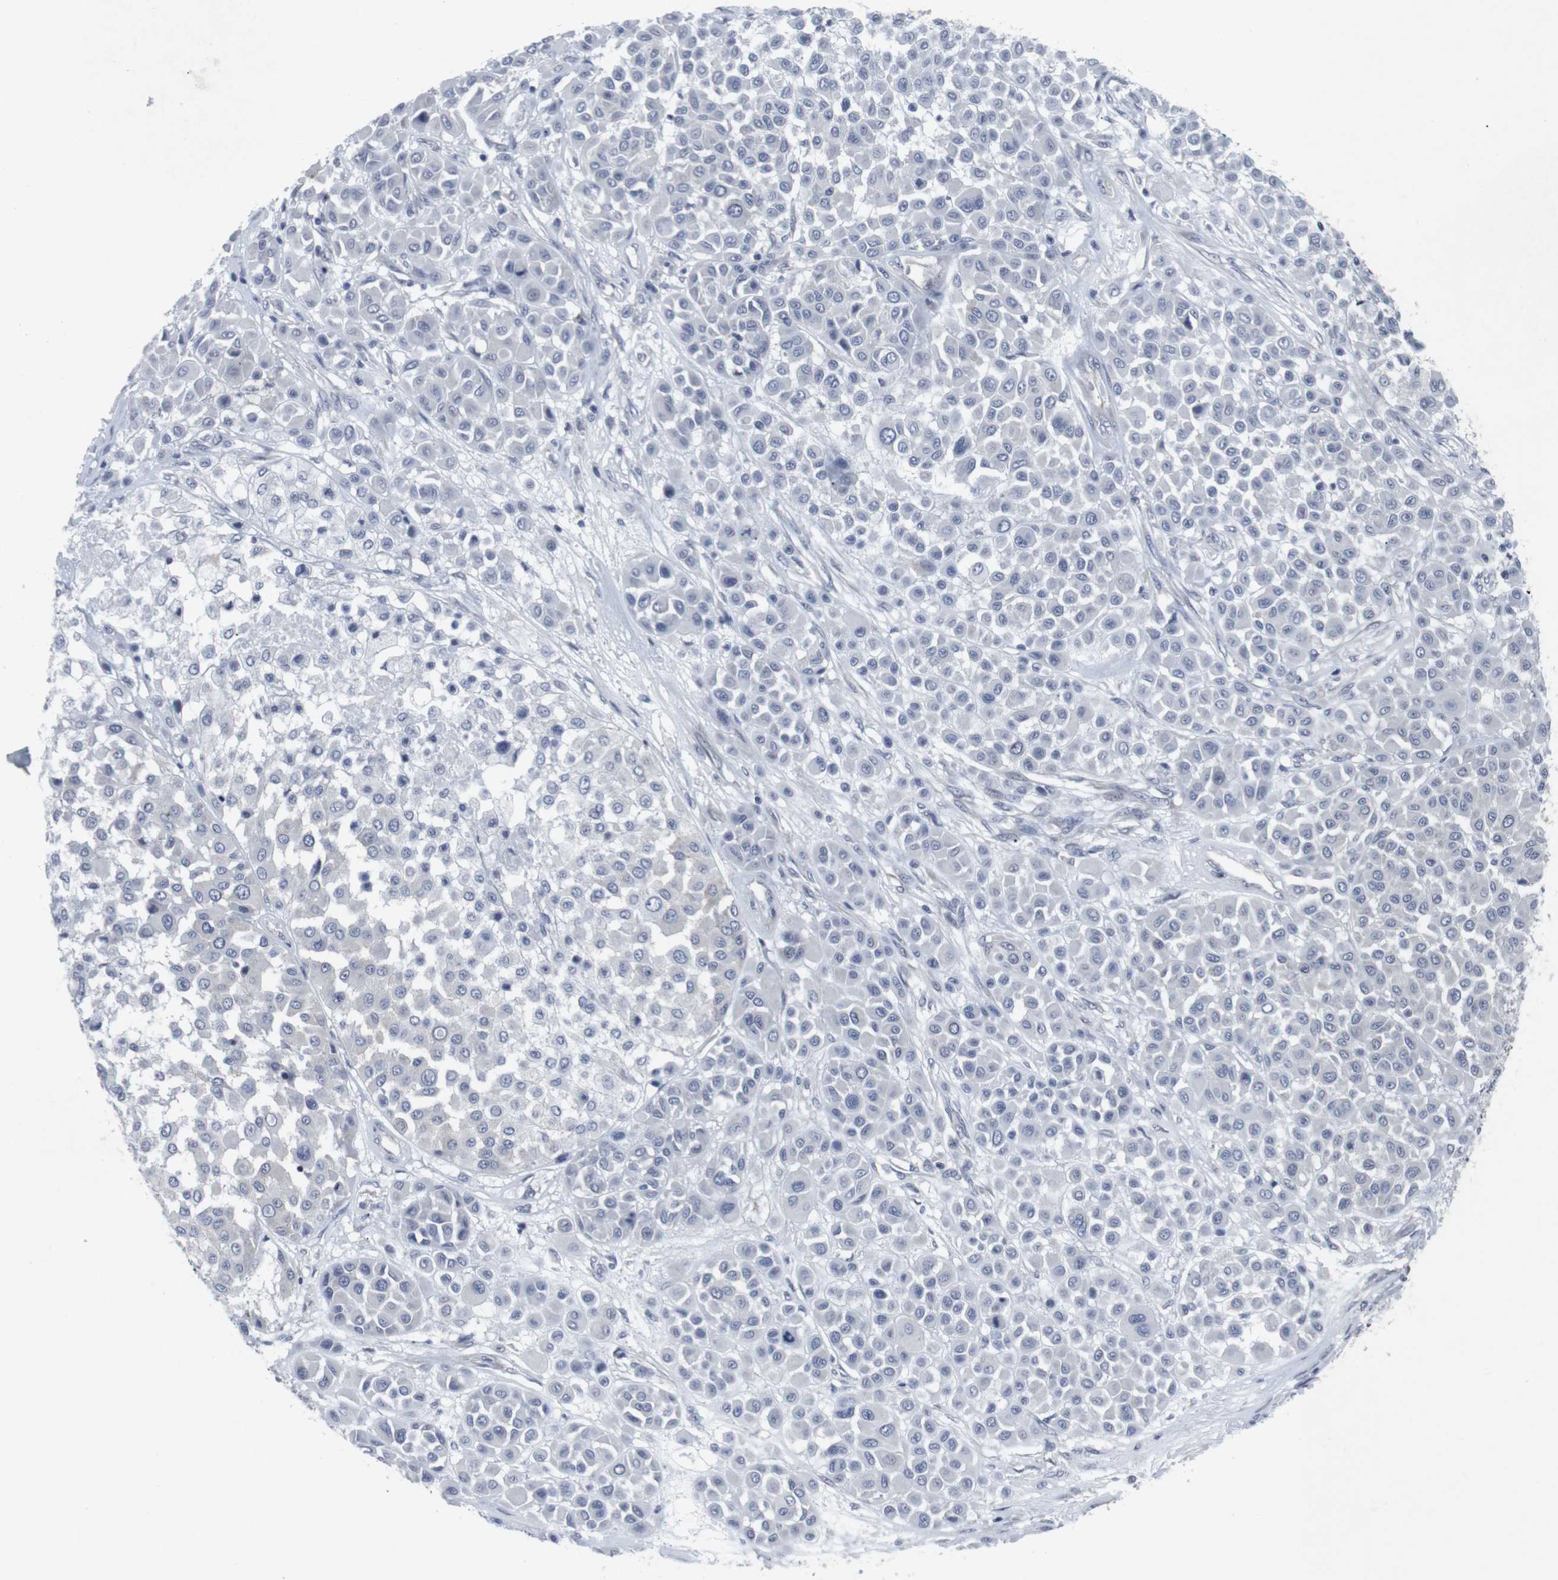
{"staining": {"intensity": "negative", "quantity": "none", "location": "none"}, "tissue": "melanoma", "cell_type": "Tumor cells", "image_type": "cancer", "snomed": [{"axis": "morphology", "description": "Malignant melanoma, Metastatic site"}, {"axis": "topography", "description": "Soft tissue"}], "caption": "High power microscopy photomicrograph of an immunohistochemistry (IHC) micrograph of malignant melanoma (metastatic site), revealing no significant staining in tumor cells. (DAB IHC with hematoxylin counter stain).", "gene": "GEMIN2", "patient": {"sex": "male", "age": 41}}